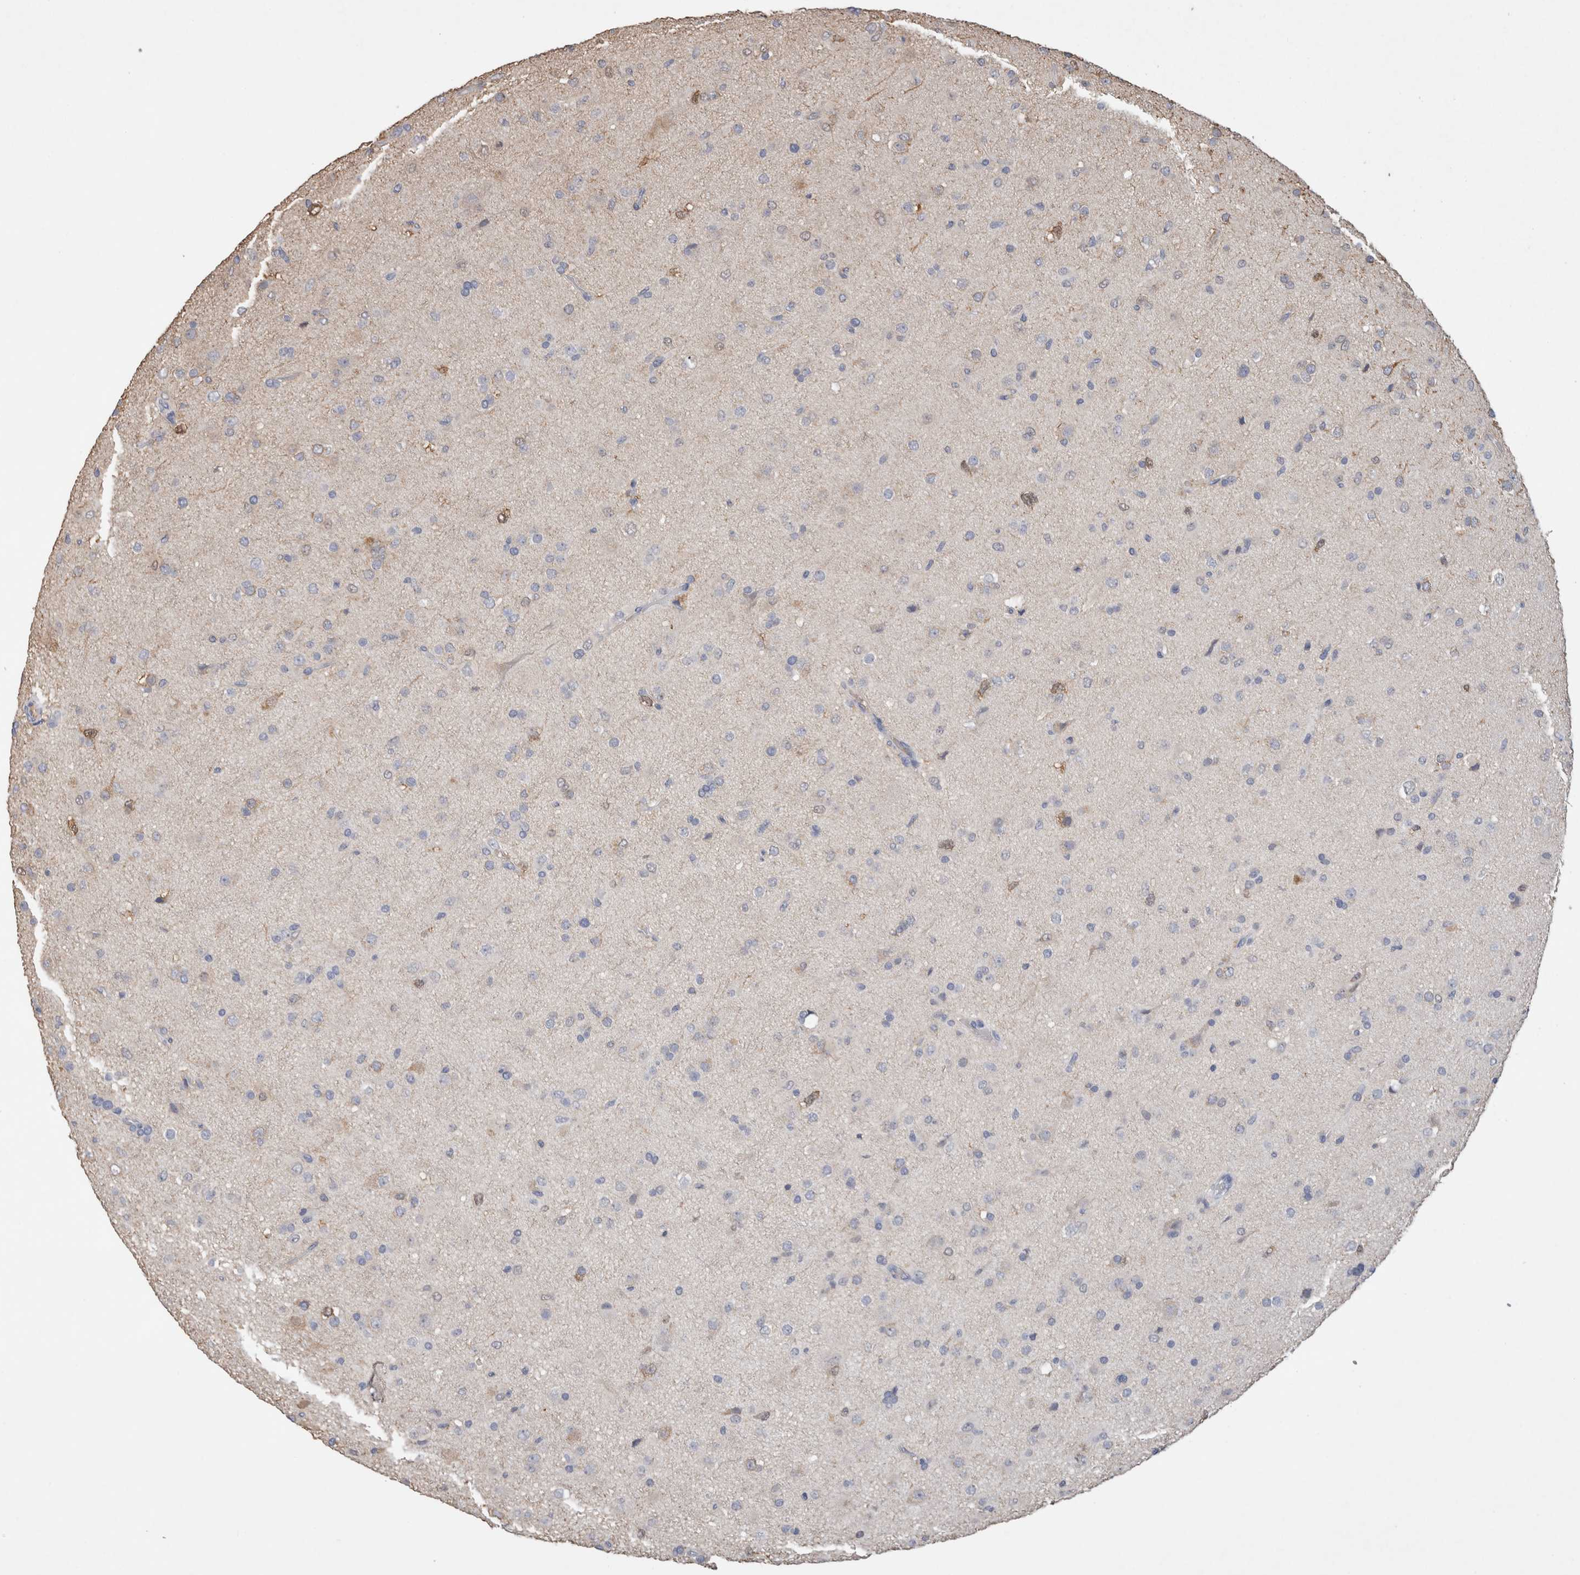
{"staining": {"intensity": "negative", "quantity": "none", "location": "none"}, "tissue": "glioma", "cell_type": "Tumor cells", "image_type": "cancer", "snomed": [{"axis": "morphology", "description": "Glioma, malignant, Low grade"}, {"axis": "topography", "description": "Brain"}], "caption": "Immunohistochemical staining of human malignant glioma (low-grade) shows no significant expression in tumor cells.", "gene": "FABP7", "patient": {"sex": "male", "age": 65}}